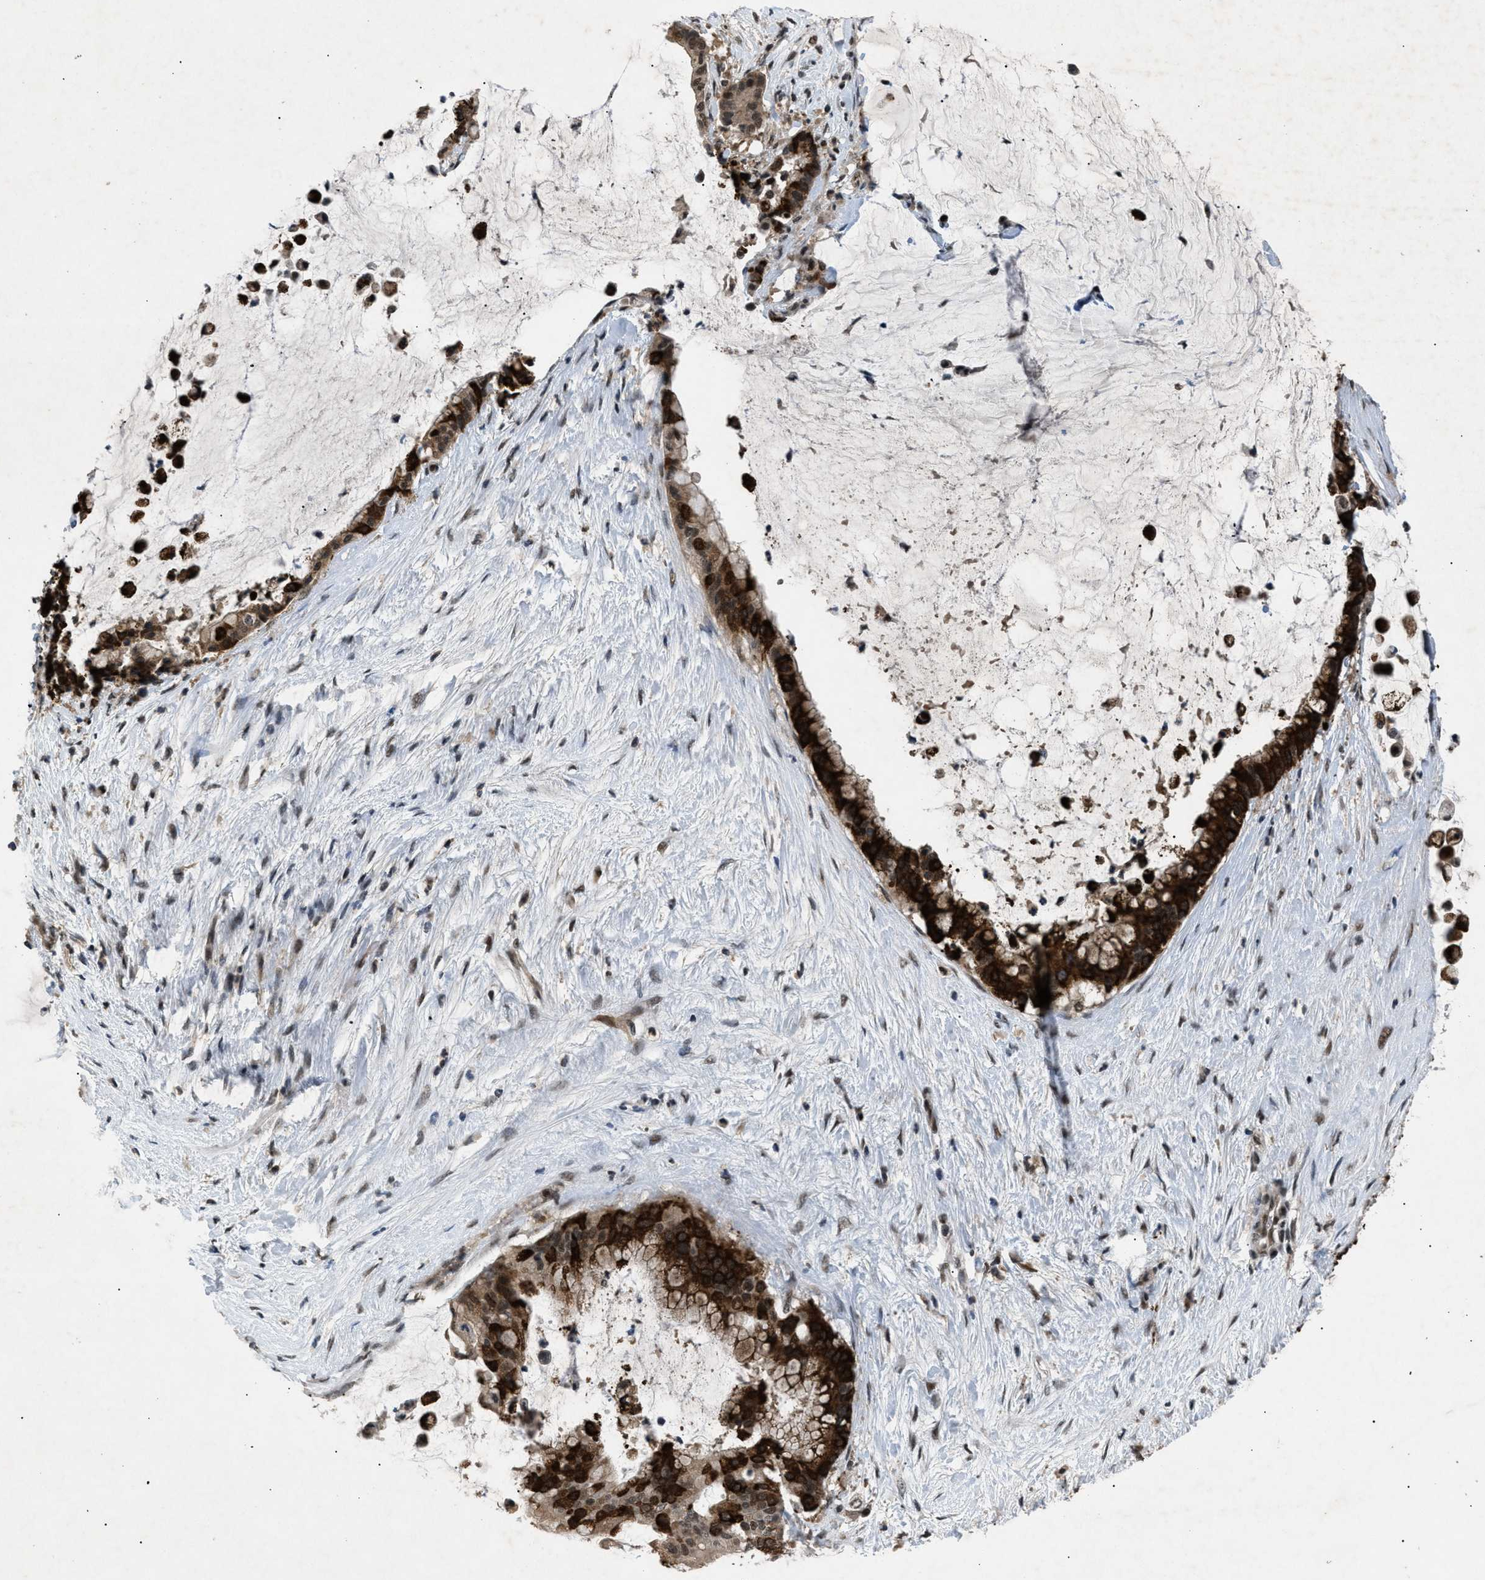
{"staining": {"intensity": "strong", "quantity": ">75%", "location": "cytoplasmic/membranous,nuclear"}, "tissue": "pancreatic cancer", "cell_type": "Tumor cells", "image_type": "cancer", "snomed": [{"axis": "morphology", "description": "Adenocarcinoma, NOS"}, {"axis": "topography", "description": "Pancreas"}], "caption": "Pancreatic cancer (adenocarcinoma) was stained to show a protein in brown. There is high levels of strong cytoplasmic/membranous and nuclear positivity in approximately >75% of tumor cells.", "gene": "RBM5", "patient": {"sex": "male", "age": 41}}